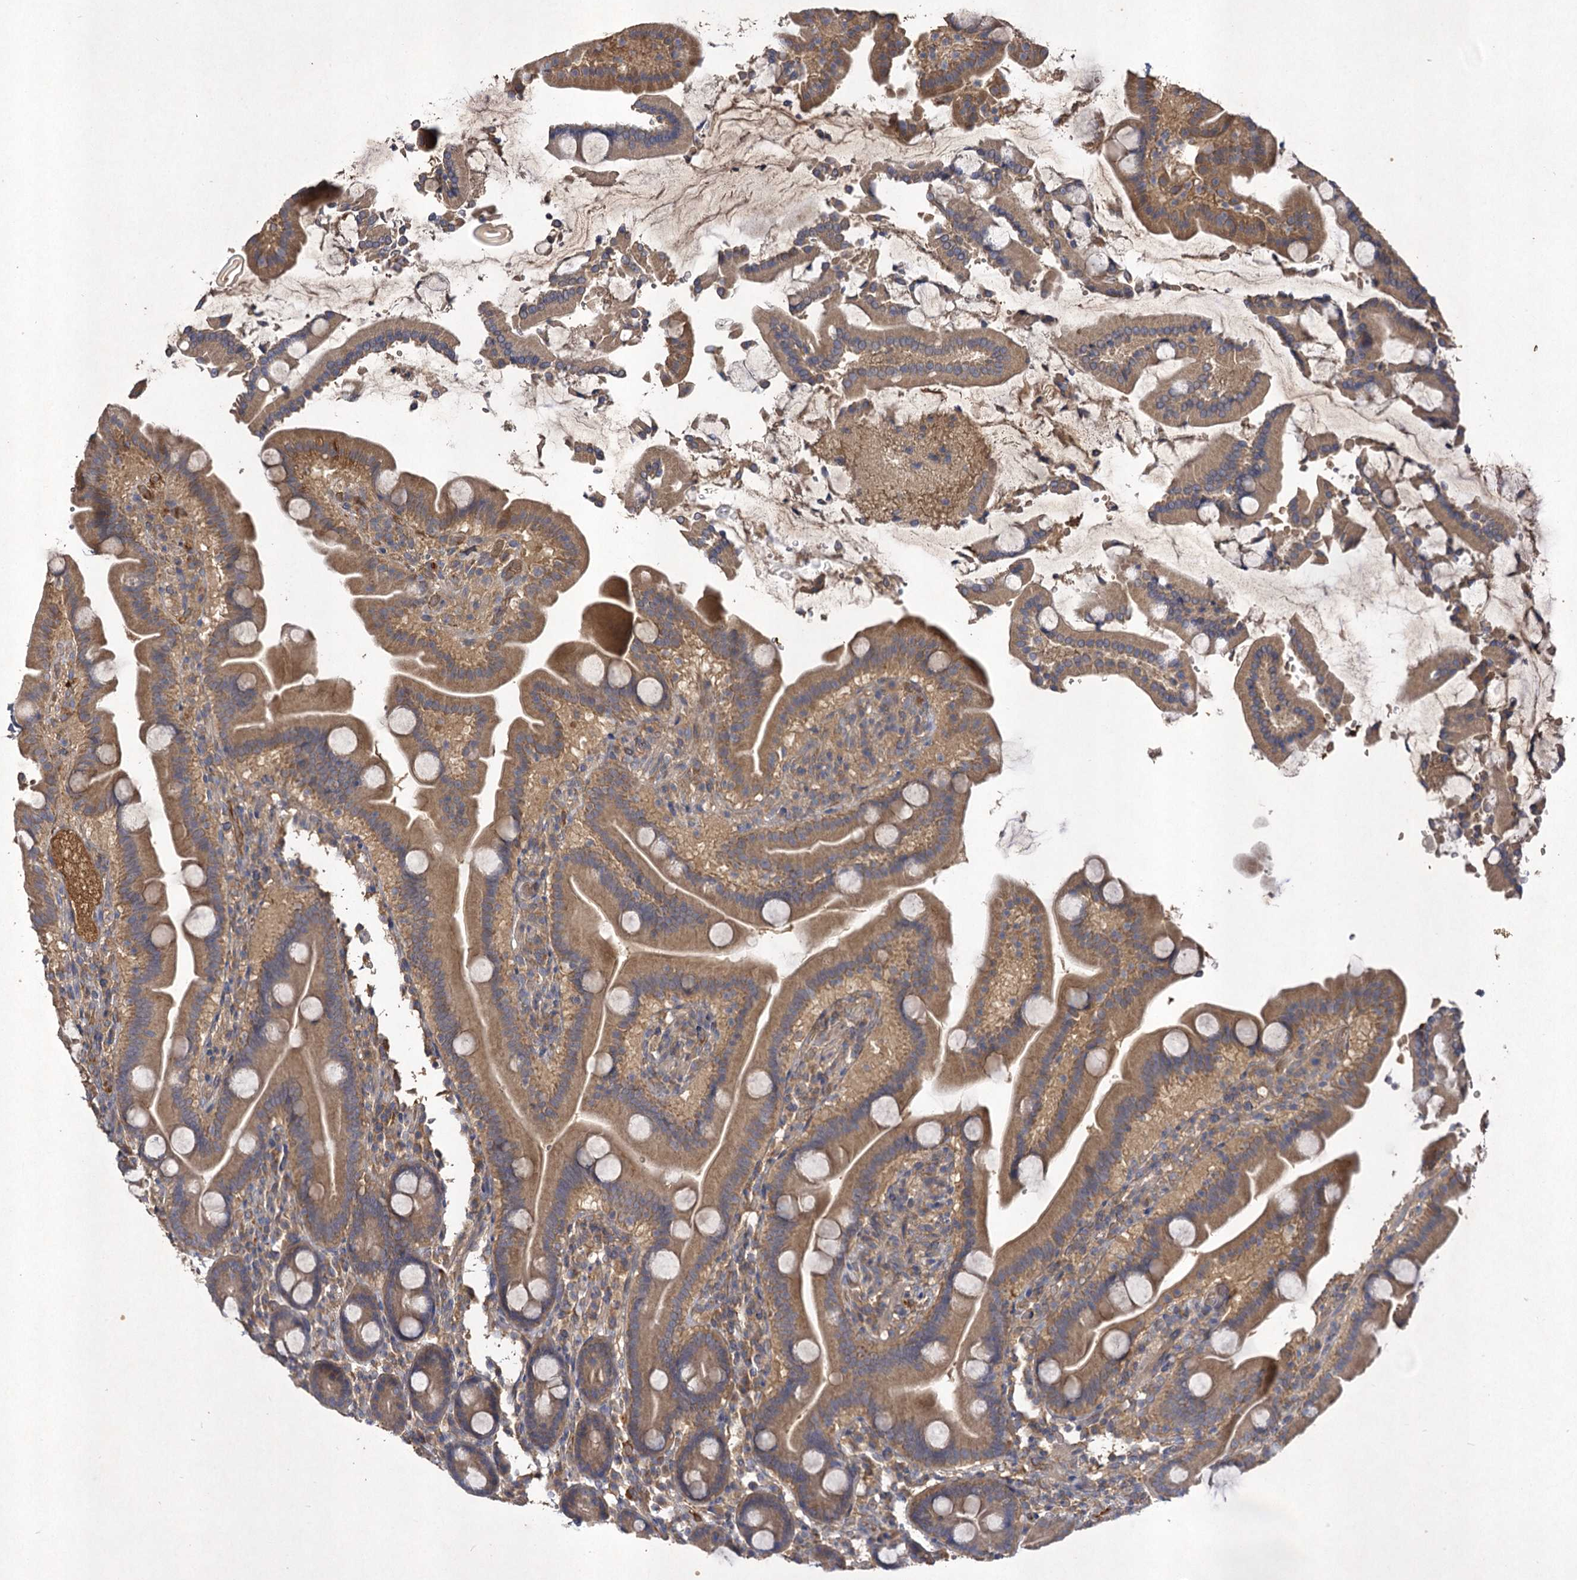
{"staining": {"intensity": "moderate", "quantity": ">75%", "location": "cytoplasmic/membranous"}, "tissue": "duodenum", "cell_type": "Glandular cells", "image_type": "normal", "snomed": [{"axis": "morphology", "description": "Normal tissue, NOS"}, {"axis": "topography", "description": "Duodenum"}], "caption": "This image displays immunohistochemistry staining of normal duodenum, with medium moderate cytoplasmic/membranous expression in about >75% of glandular cells.", "gene": "USP50", "patient": {"sex": "male", "age": 55}}